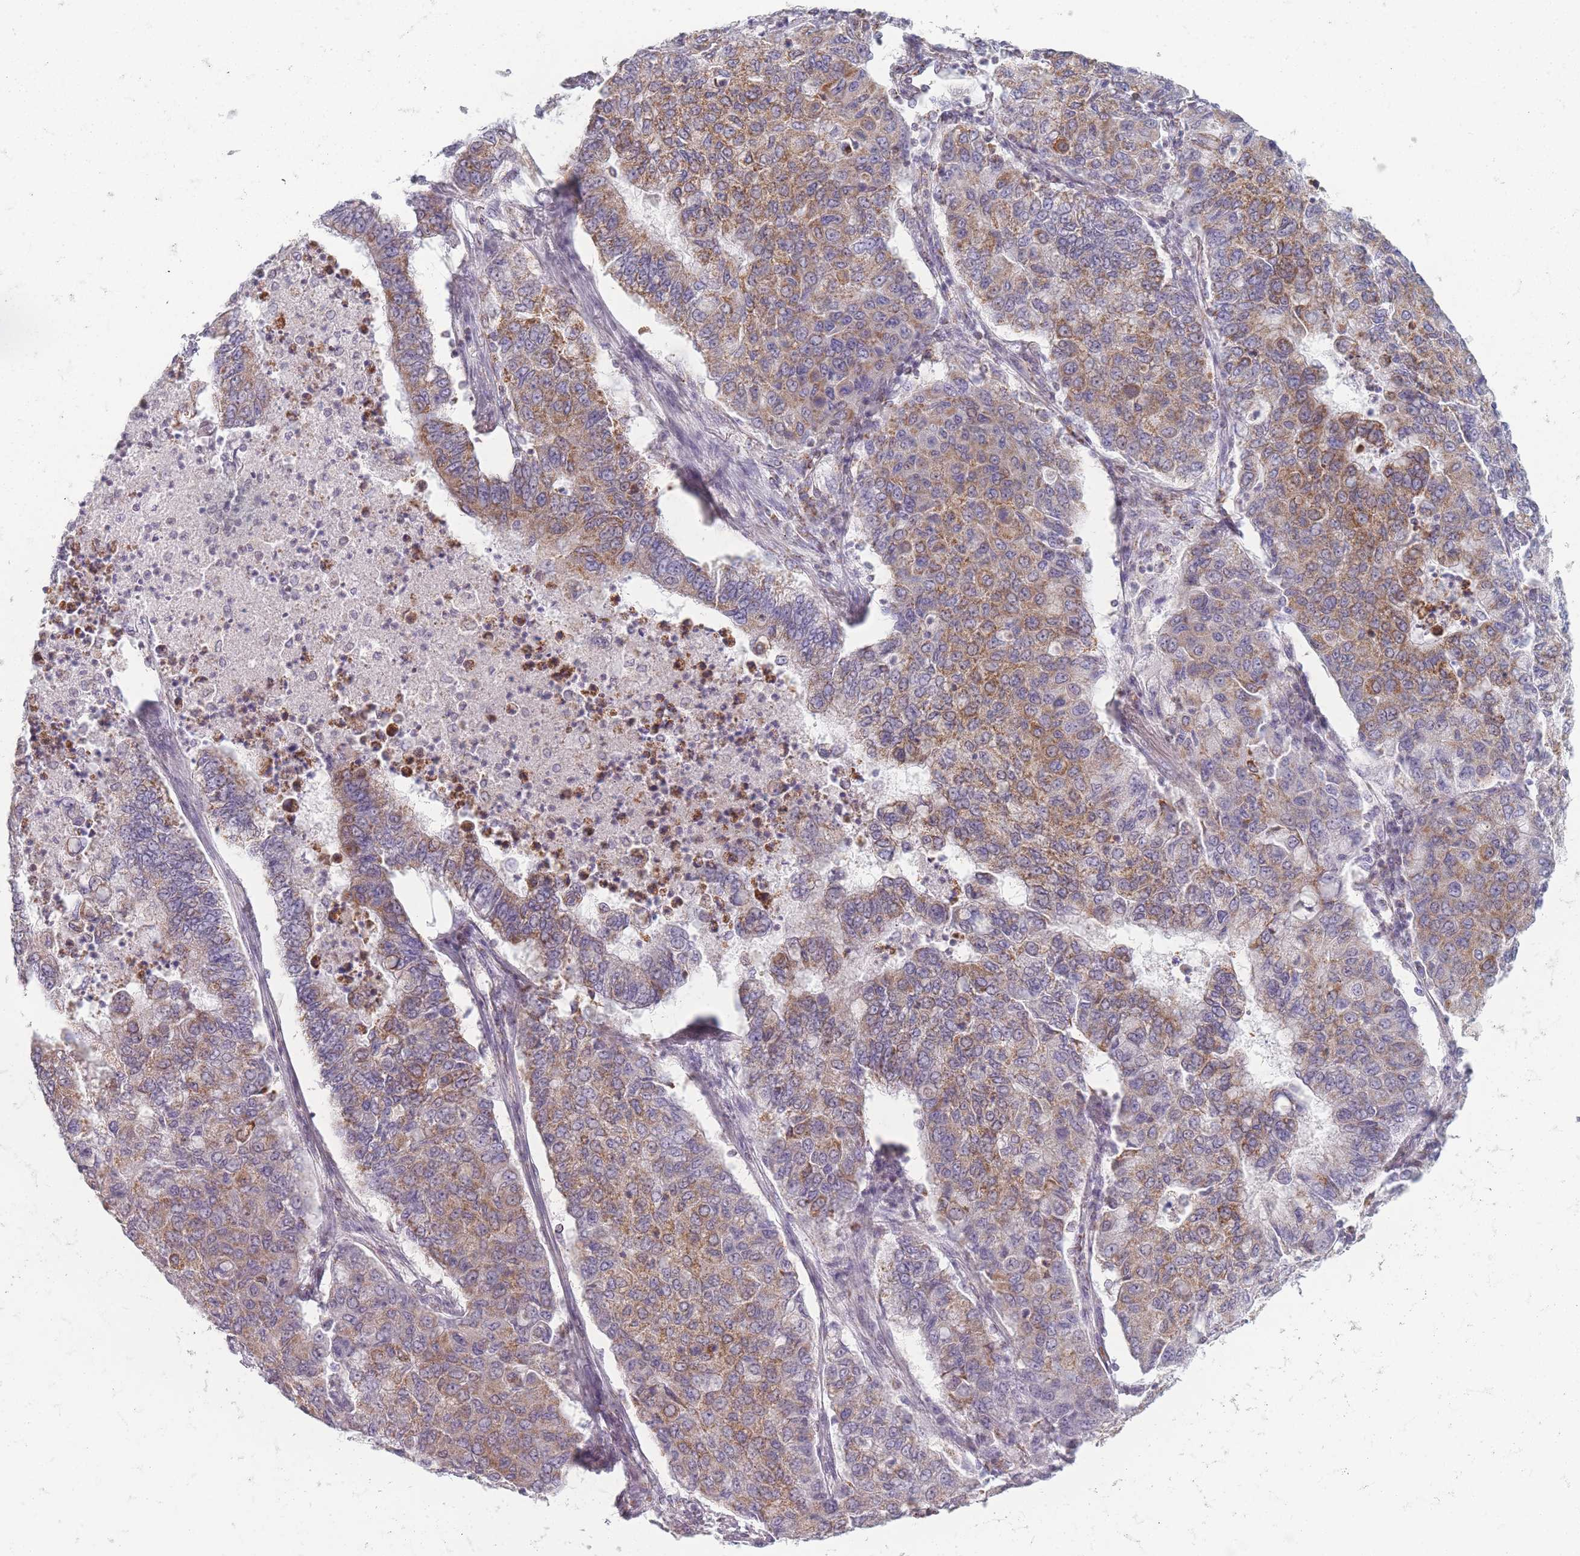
{"staining": {"intensity": "moderate", "quantity": ">75%", "location": "cytoplasmic/membranous"}, "tissue": "lung cancer", "cell_type": "Tumor cells", "image_type": "cancer", "snomed": [{"axis": "morphology", "description": "Squamous cell carcinoma, NOS"}, {"axis": "topography", "description": "Lung"}], "caption": "The photomicrograph displays immunohistochemical staining of lung squamous cell carcinoma. There is moderate cytoplasmic/membranous positivity is present in approximately >75% of tumor cells.", "gene": "DCHS1", "patient": {"sex": "male", "age": 74}}